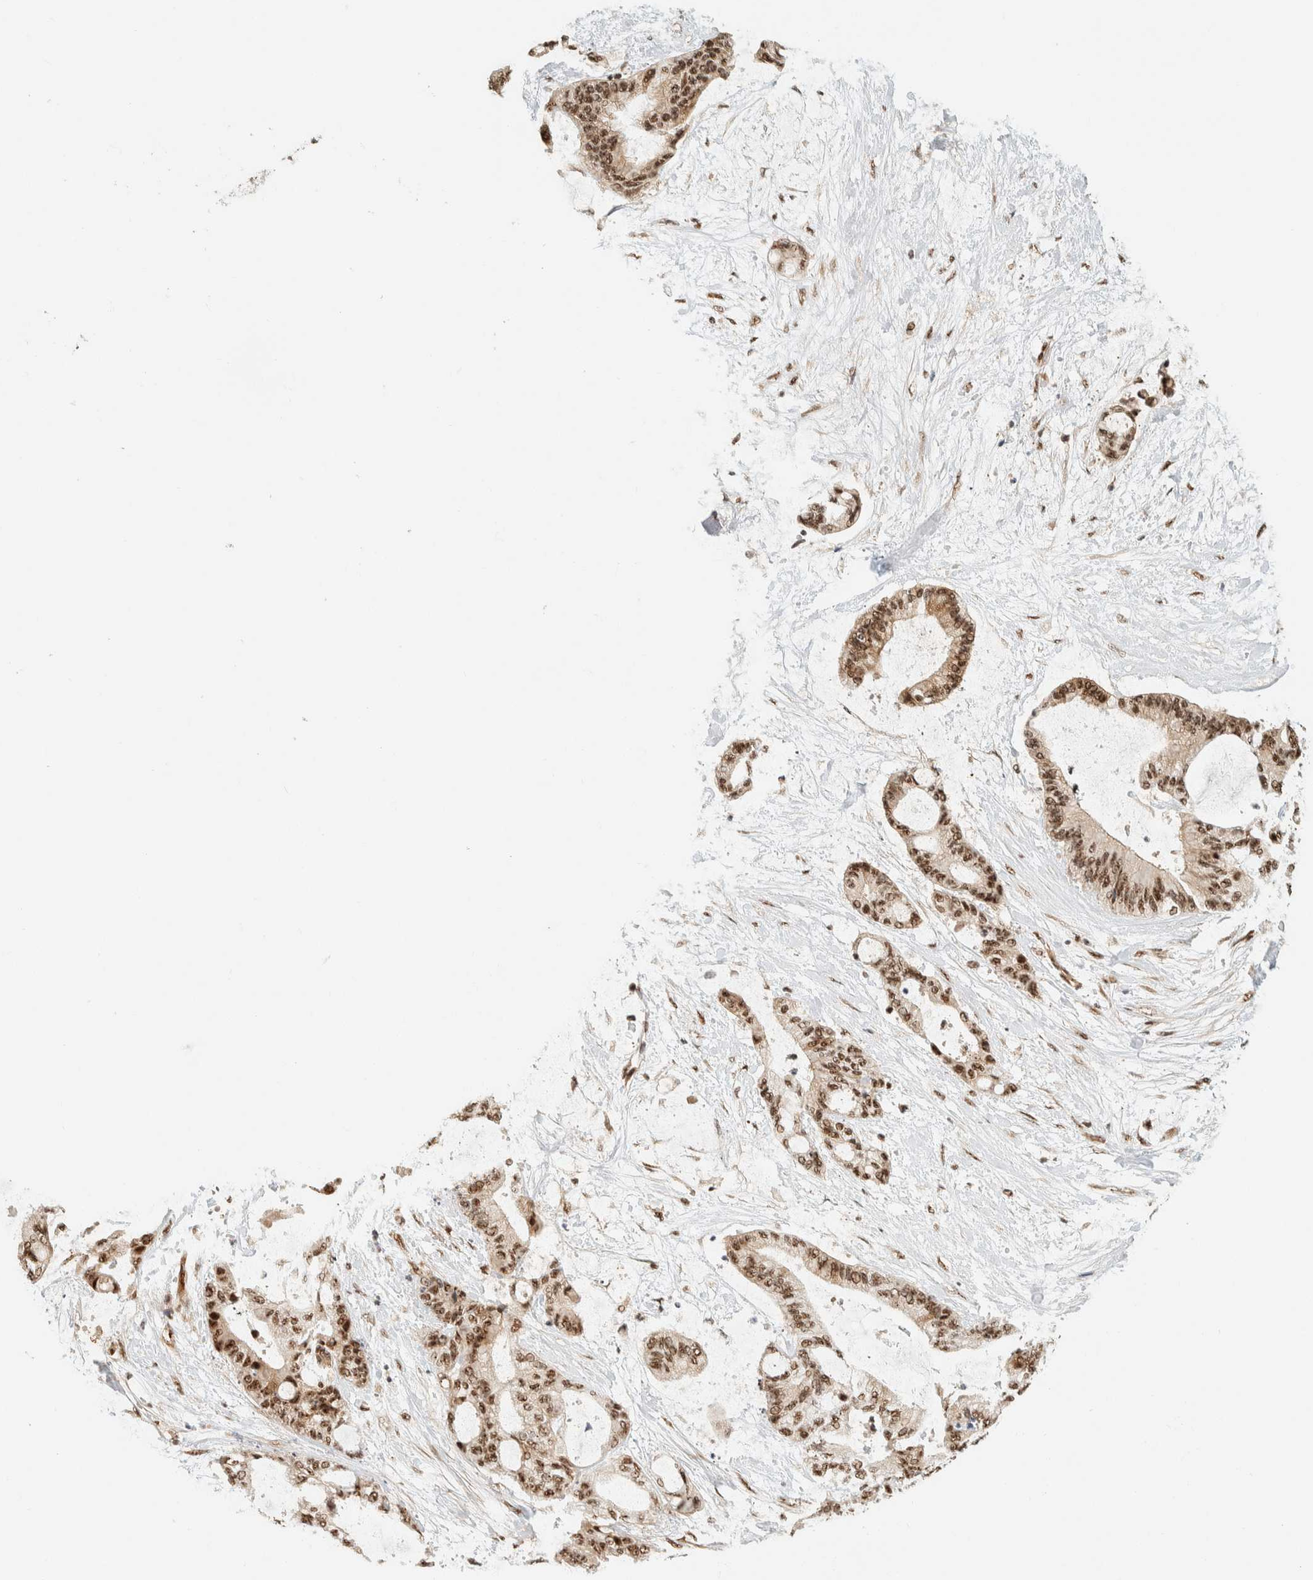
{"staining": {"intensity": "moderate", "quantity": ">75%", "location": "nuclear"}, "tissue": "liver cancer", "cell_type": "Tumor cells", "image_type": "cancer", "snomed": [{"axis": "morphology", "description": "Cholangiocarcinoma"}, {"axis": "topography", "description": "Liver"}], "caption": "The image exhibits immunohistochemical staining of liver cancer (cholangiocarcinoma). There is moderate nuclear staining is present in approximately >75% of tumor cells.", "gene": "SIK1", "patient": {"sex": "female", "age": 73}}